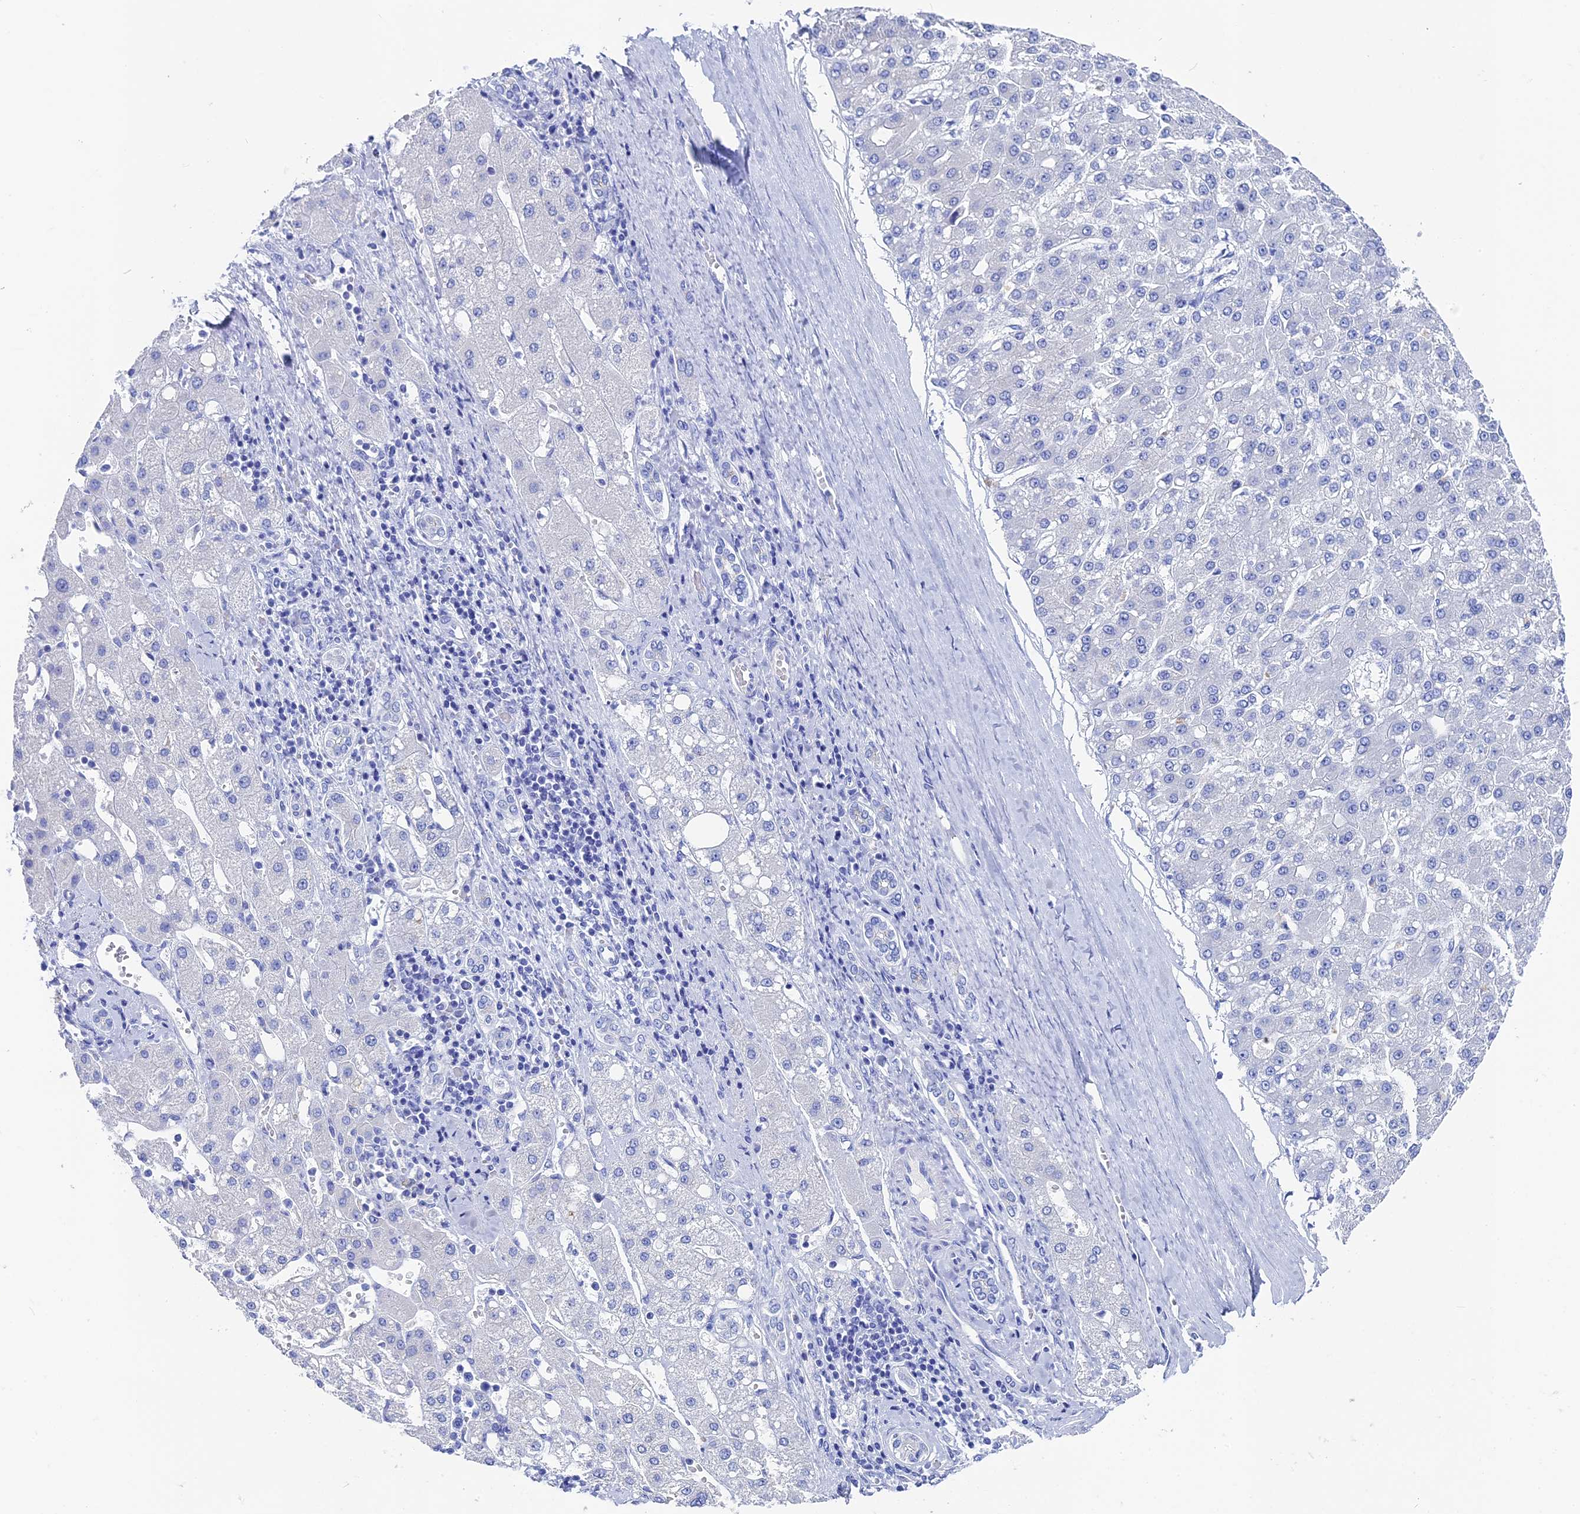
{"staining": {"intensity": "negative", "quantity": "none", "location": "none"}, "tissue": "liver cancer", "cell_type": "Tumor cells", "image_type": "cancer", "snomed": [{"axis": "morphology", "description": "Carcinoma, Hepatocellular, NOS"}, {"axis": "topography", "description": "Liver"}], "caption": "This is a image of immunohistochemistry (IHC) staining of liver cancer (hepatocellular carcinoma), which shows no staining in tumor cells.", "gene": "UNC119", "patient": {"sex": "male", "age": 67}}